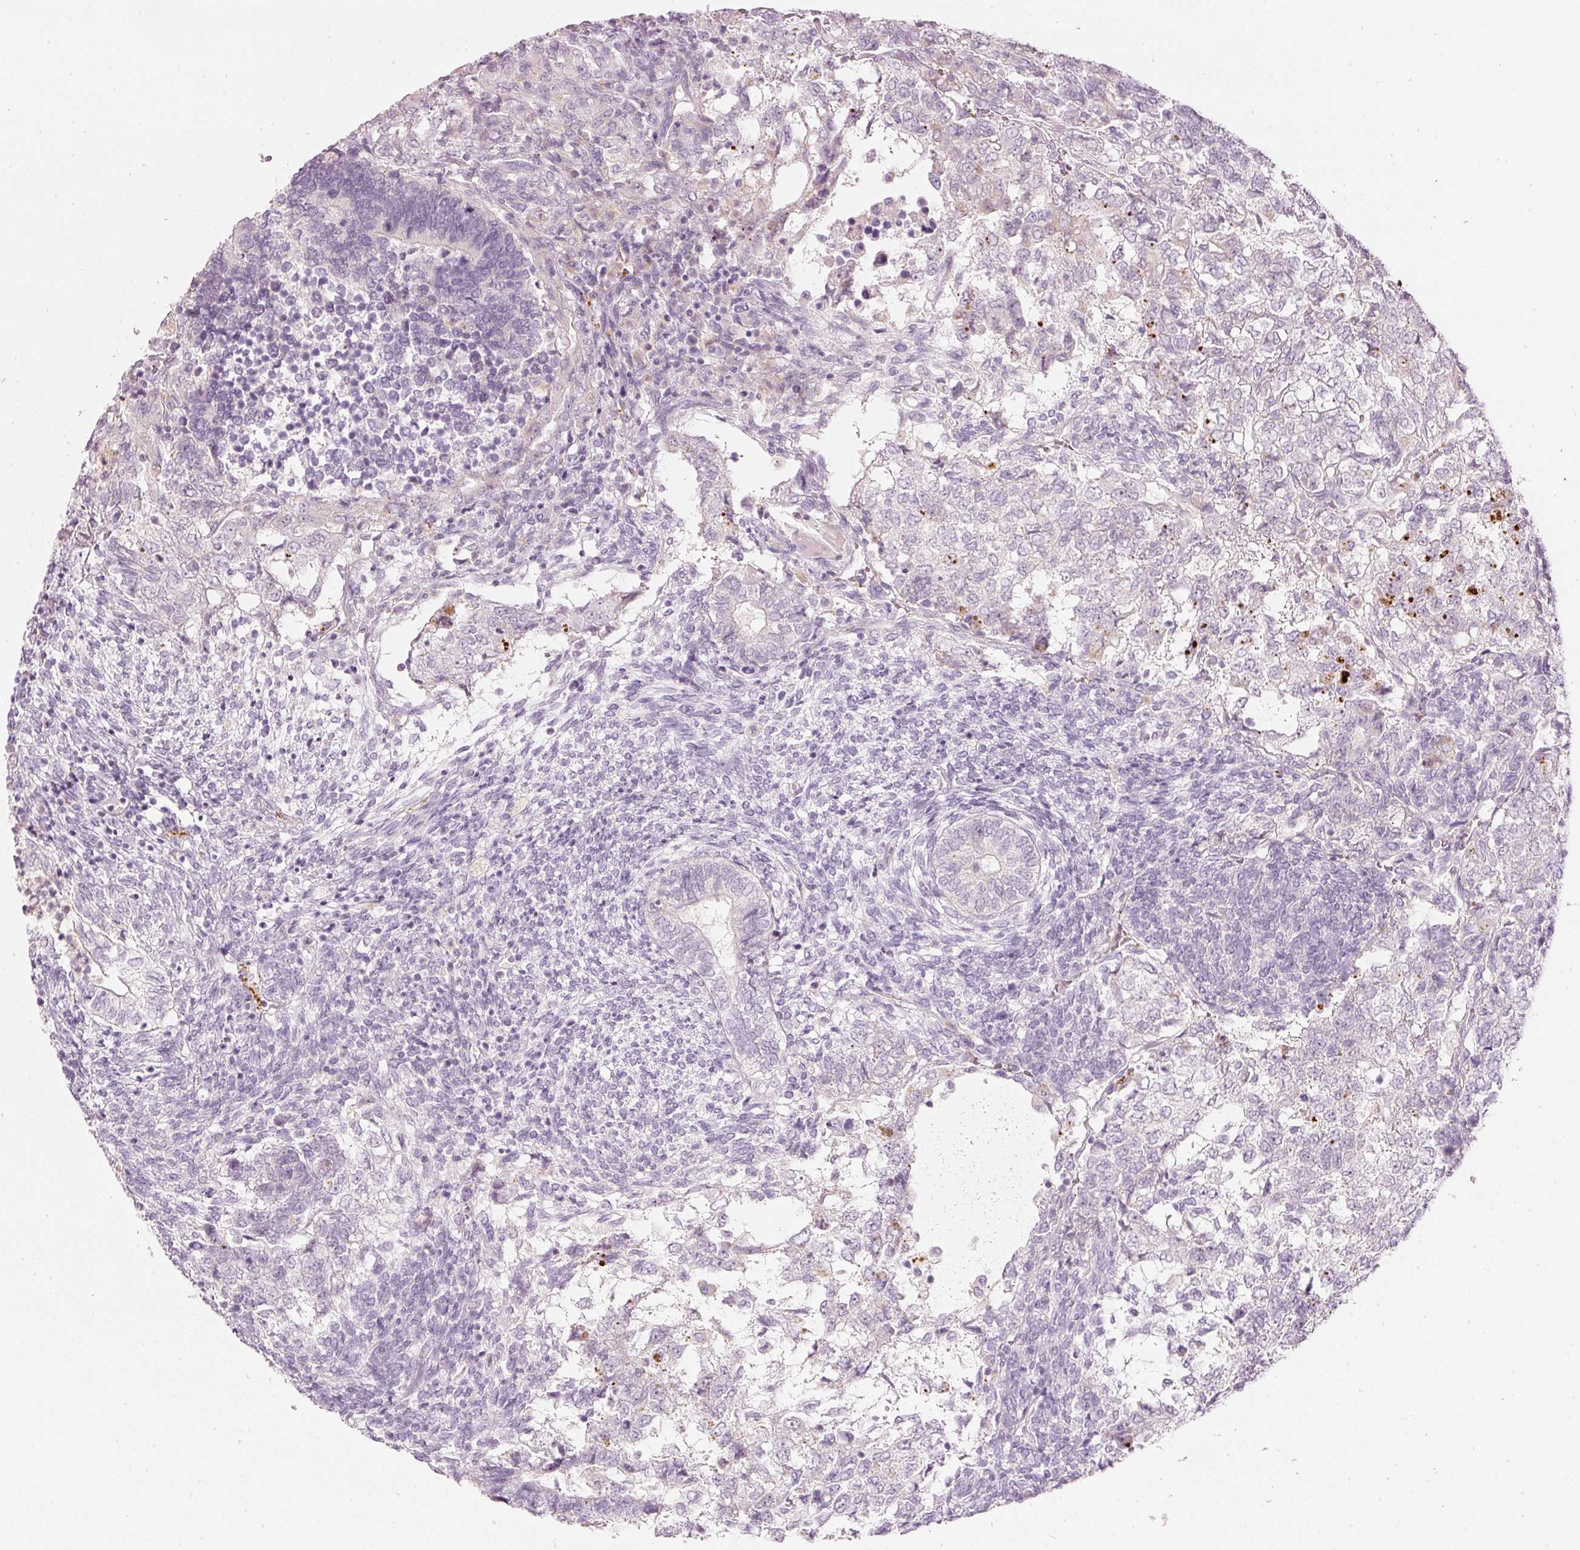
{"staining": {"intensity": "negative", "quantity": "none", "location": "none"}, "tissue": "testis cancer", "cell_type": "Tumor cells", "image_type": "cancer", "snomed": [{"axis": "morphology", "description": "Carcinoma, Embryonal, NOS"}, {"axis": "topography", "description": "Testis"}], "caption": "This histopathology image is of testis cancer stained with immunohistochemistry to label a protein in brown with the nuclei are counter-stained blue. There is no expression in tumor cells.", "gene": "LECT2", "patient": {"sex": "male", "age": 23}}